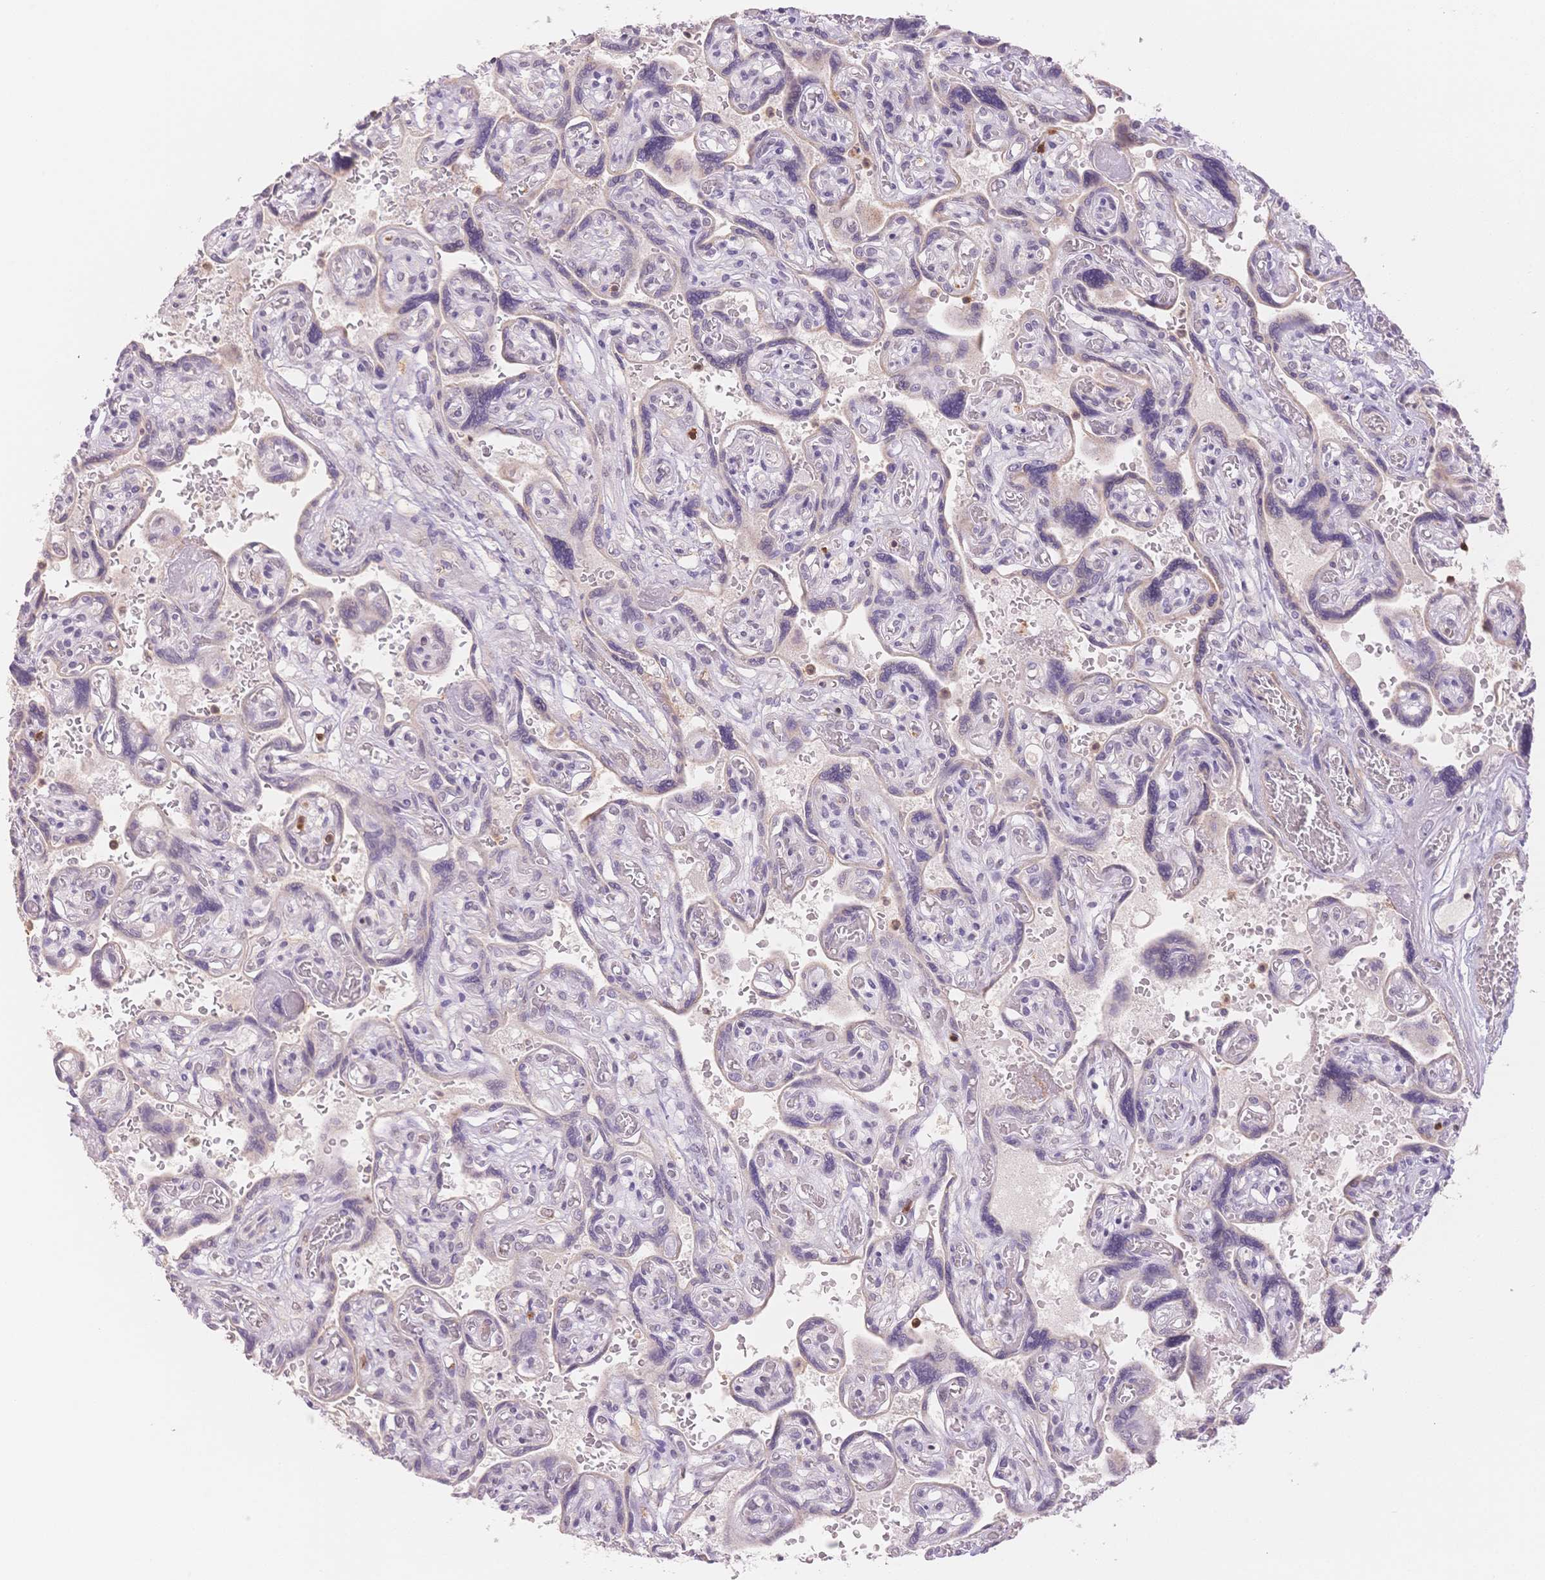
{"staining": {"intensity": "weak", "quantity": ">75%", "location": "cytoplasmic/membranous"}, "tissue": "placenta", "cell_type": "Decidual cells", "image_type": "normal", "snomed": [{"axis": "morphology", "description": "Normal tissue, NOS"}, {"axis": "topography", "description": "Placenta"}], "caption": "Immunohistochemical staining of unremarkable placenta demonstrates weak cytoplasmic/membranous protein staining in approximately >75% of decidual cells. (IHC, brightfield microscopy, high magnification).", "gene": "STK39", "patient": {"sex": "female", "age": 32}}